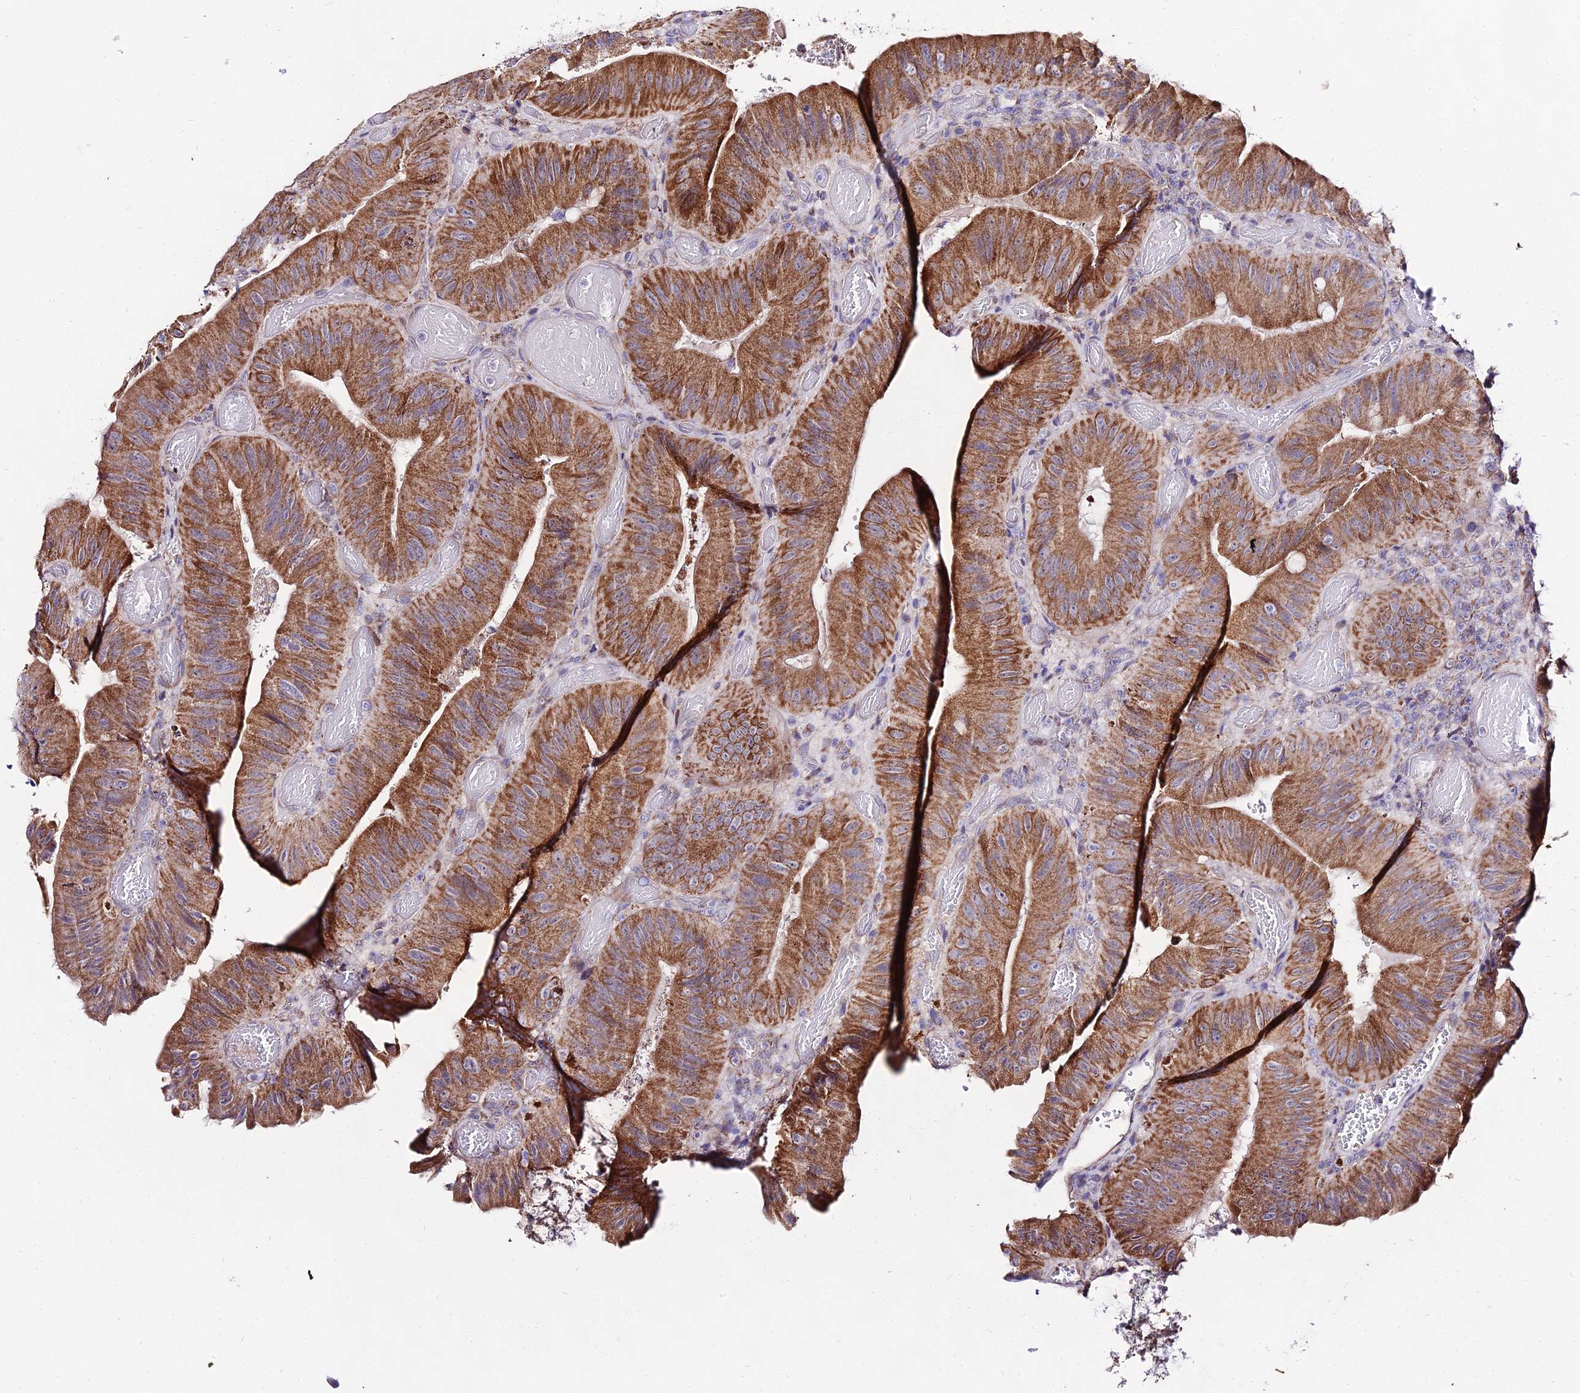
{"staining": {"intensity": "moderate", "quantity": ">75%", "location": "cytoplasmic/membranous"}, "tissue": "colorectal cancer", "cell_type": "Tumor cells", "image_type": "cancer", "snomed": [{"axis": "morphology", "description": "Adenocarcinoma, NOS"}, {"axis": "topography", "description": "Colon"}], "caption": "Human colorectal adenocarcinoma stained for a protein (brown) shows moderate cytoplasmic/membranous positive expression in about >75% of tumor cells.", "gene": "ATP5PB", "patient": {"sex": "female", "age": 43}}